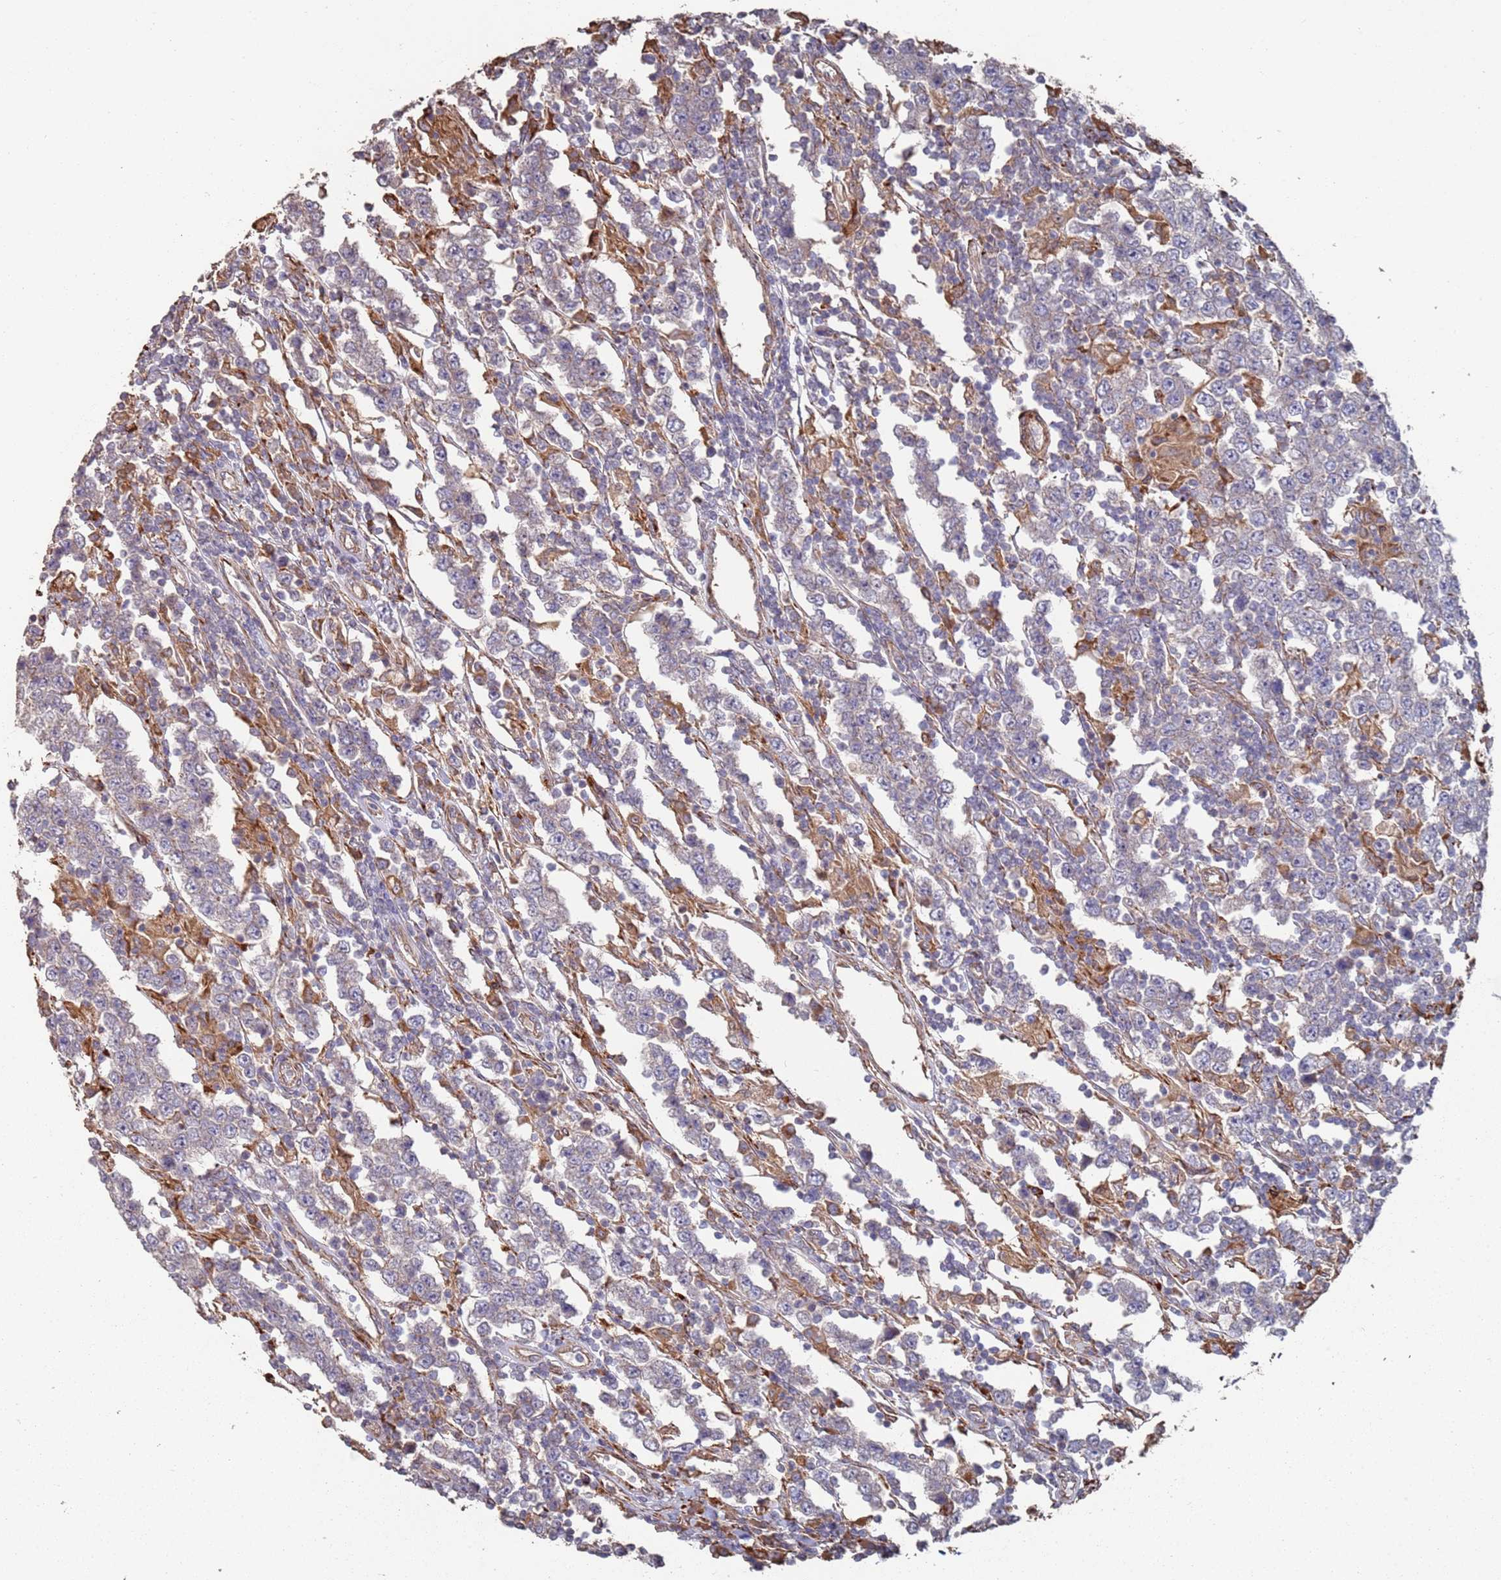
{"staining": {"intensity": "negative", "quantity": "none", "location": "none"}, "tissue": "testis cancer", "cell_type": "Tumor cells", "image_type": "cancer", "snomed": [{"axis": "morphology", "description": "Normal tissue, NOS"}, {"axis": "morphology", "description": "Urothelial carcinoma, High grade"}, {"axis": "morphology", "description": "Seminoma, NOS"}, {"axis": "morphology", "description": "Carcinoma, Embryonal, NOS"}, {"axis": "topography", "description": "Urinary bladder"}, {"axis": "topography", "description": "Testis"}], "caption": "This is an IHC histopathology image of human high-grade urothelial carcinoma (testis). There is no expression in tumor cells.", "gene": "LACC1", "patient": {"sex": "male", "age": 41}}